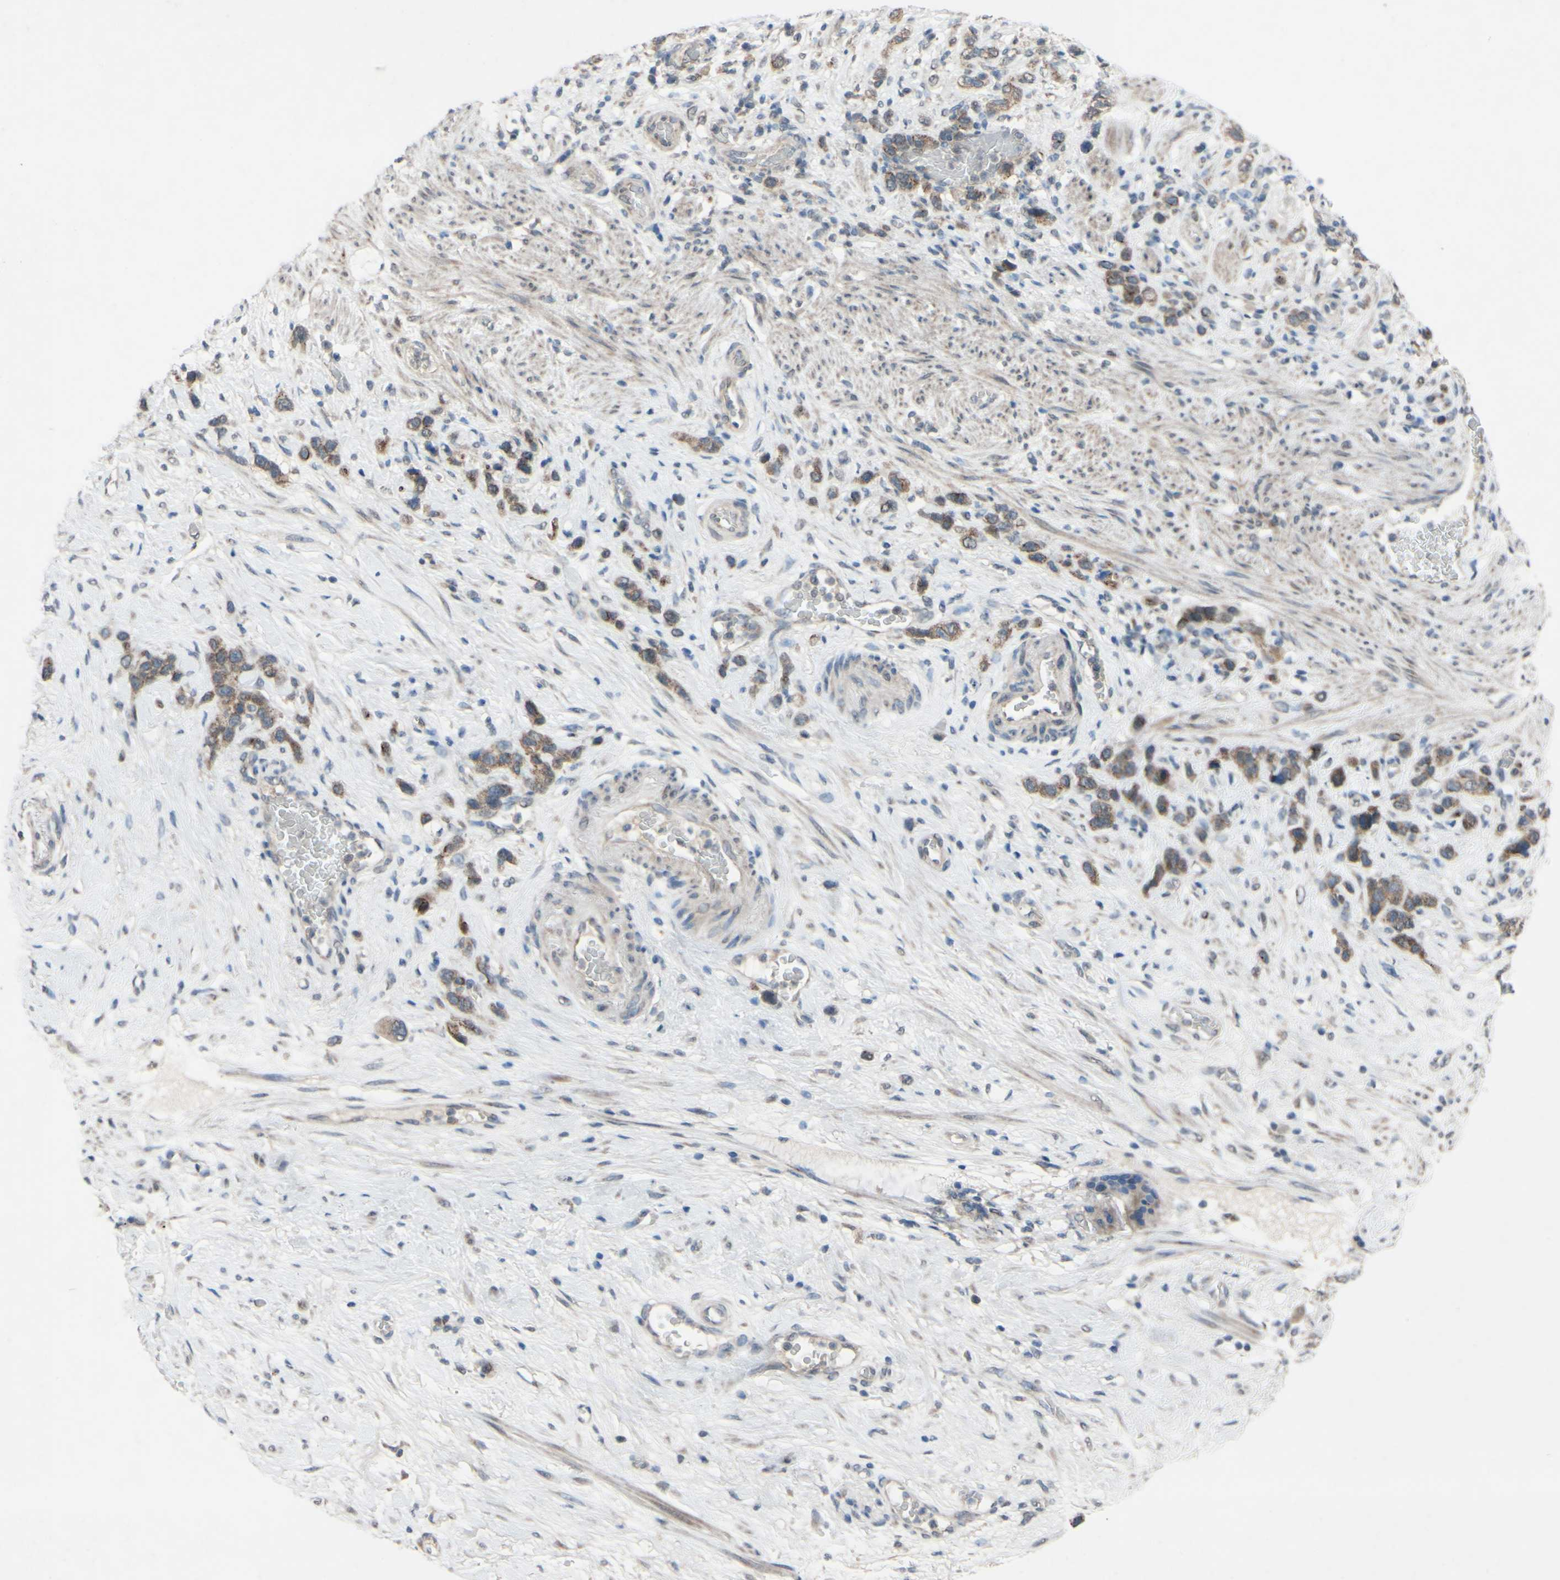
{"staining": {"intensity": "moderate", "quantity": ">75%", "location": "cytoplasmic/membranous"}, "tissue": "stomach cancer", "cell_type": "Tumor cells", "image_type": "cancer", "snomed": [{"axis": "morphology", "description": "Adenocarcinoma, NOS"}, {"axis": "morphology", "description": "Adenocarcinoma, High grade"}, {"axis": "topography", "description": "Stomach, upper"}, {"axis": "topography", "description": "Stomach, lower"}], "caption": "This is a micrograph of immunohistochemistry (IHC) staining of stomach cancer (adenocarcinoma), which shows moderate positivity in the cytoplasmic/membranous of tumor cells.", "gene": "CDCP1", "patient": {"sex": "female", "age": 65}}